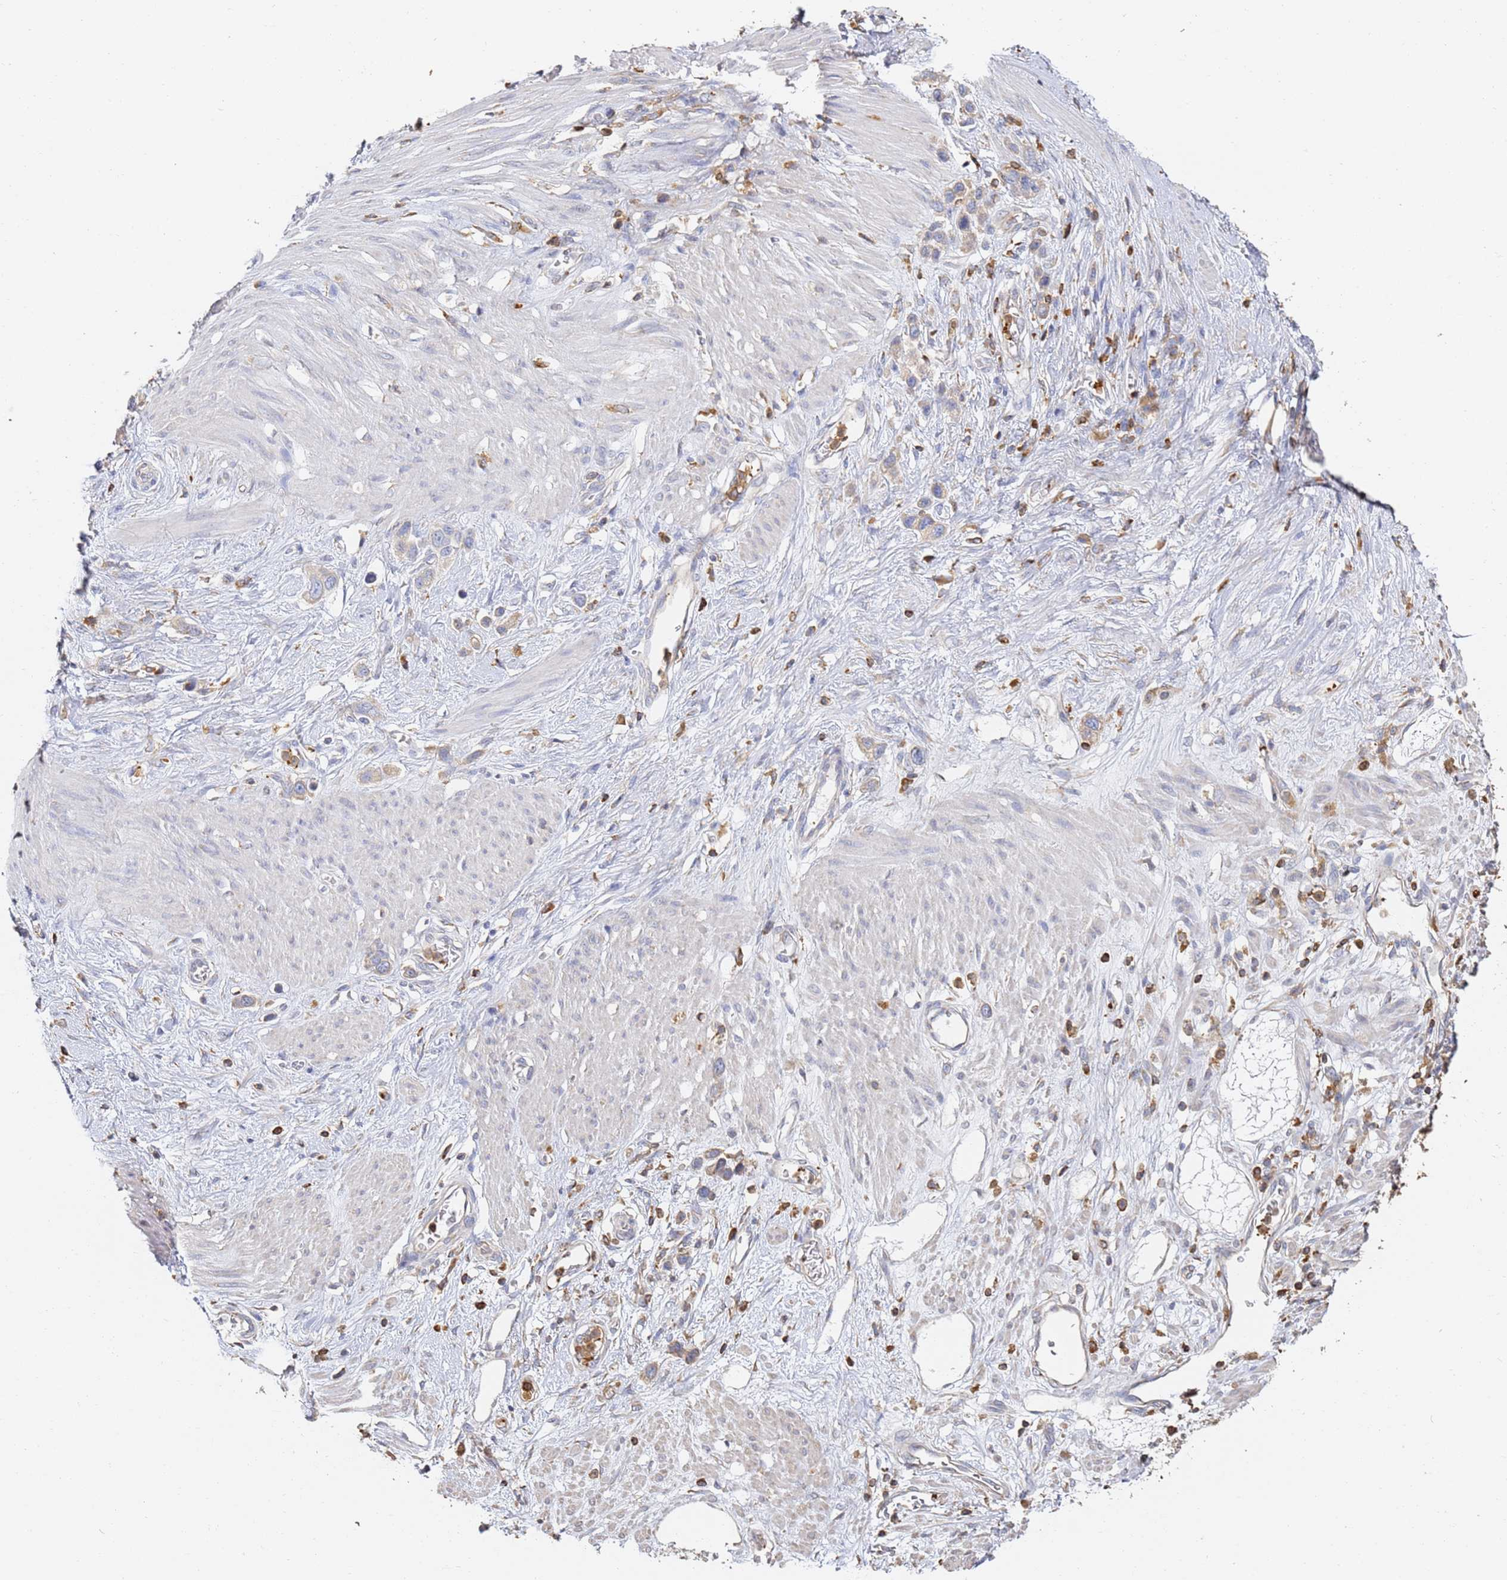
{"staining": {"intensity": "negative", "quantity": "none", "location": "none"}, "tissue": "stomach cancer", "cell_type": "Tumor cells", "image_type": "cancer", "snomed": [{"axis": "morphology", "description": "Adenocarcinoma, NOS"}, {"axis": "morphology", "description": "Adenocarcinoma, High grade"}, {"axis": "topography", "description": "Stomach, upper"}, {"axis": "topography", "description": "Stomach, lower"}], "caption": "IHC image of neoplastic tissue: human adenocarcinoma (stomach) stained with DAB (3,3'-diaminobenzidine) exhibits no significant protein staining in tumor cells.", "gene": "BIN2", "patient": {"sex": "female", "age": 65}}